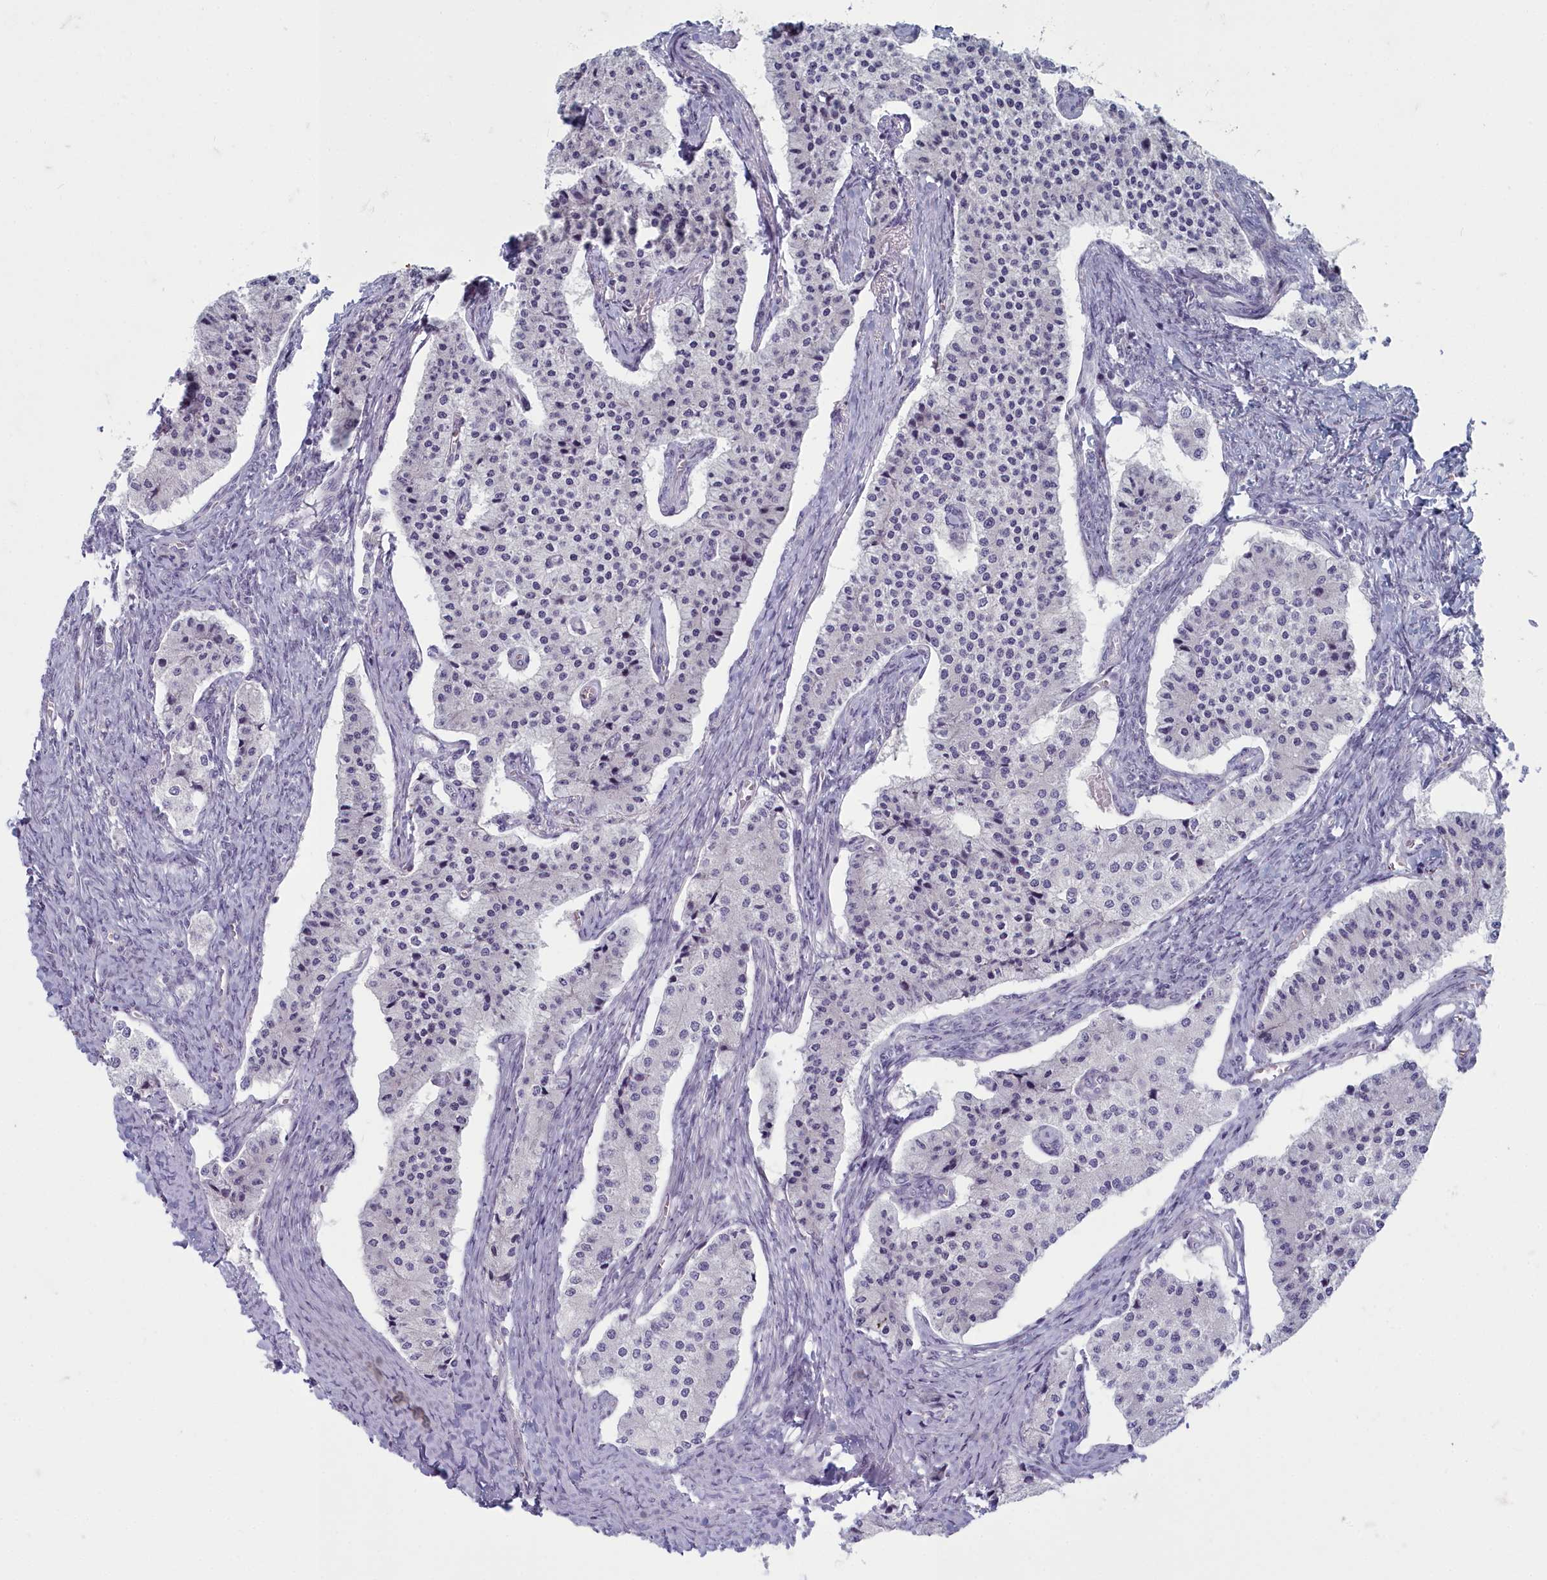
{"staining": {"intensity": "negative", "quantity": "none", "location": "none"}, "tissue": "carcinoid", "cell_type": "Tumor cells", "image_type": "cancer", "snomed": [{"axis": "morphology", "description": "Carcinoid, malignant, NOS"}, {"axis": "topography", "description": "Colon"}], "caption": "Immunohistochemistry (IHC) image of human malignant carcinoid stained for a protein (brown), which shows no positivity in tumor cells.", "gene": "INSYN2A", "patient": {"sex": "female", "age": 52}}